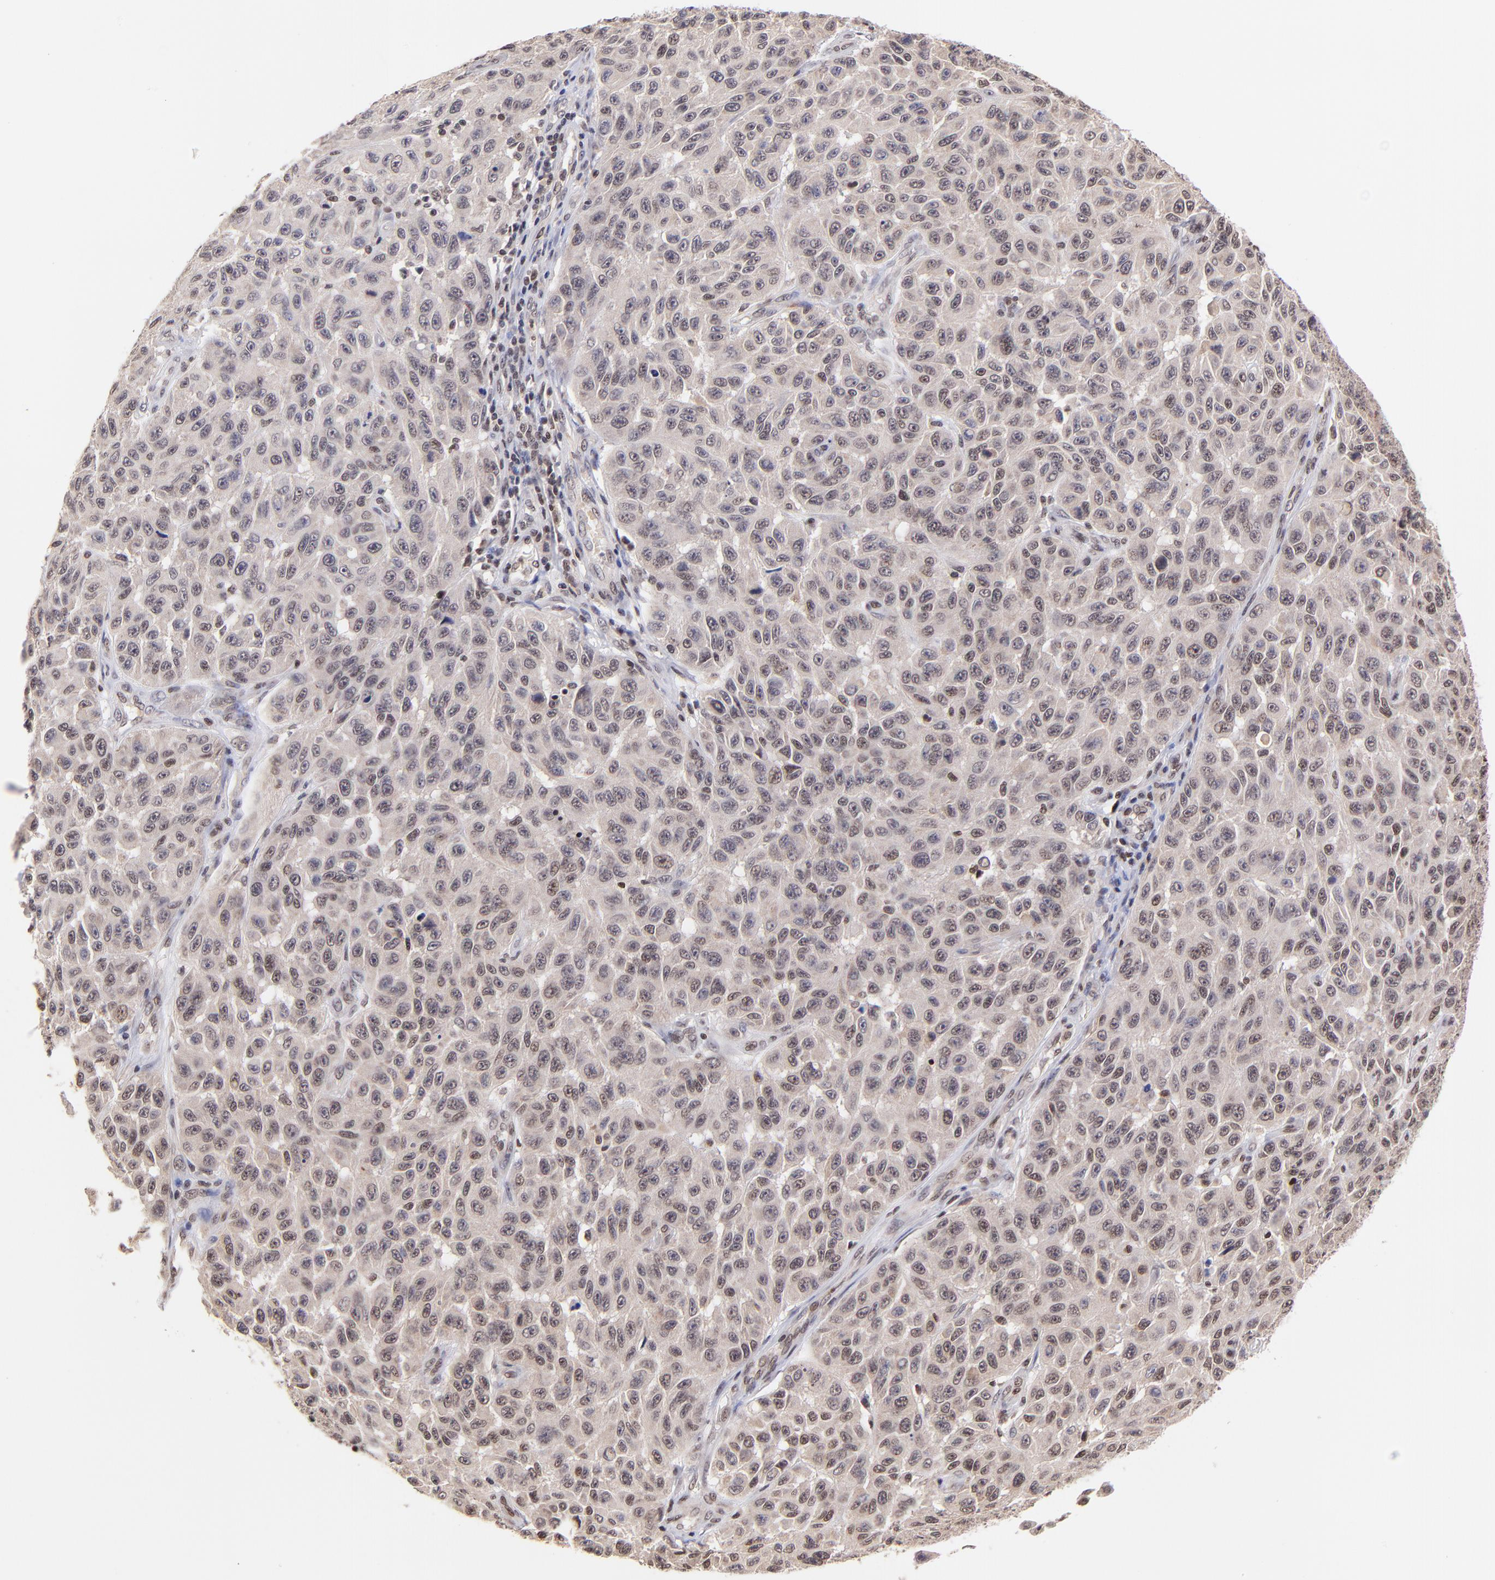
{"staining": {"intensity": "weak", "quantity": ">75%", "location": "cytoplasmic/membranous"}, "tissue": "melanoma", "cell_type": "Tumor cells", "image_type": "cancer", "snomed": [{"axis": "morphology", "description": "Malignant melanoma, NOS"}, {"axis": "topography", "description": "Skin"}], "caption": "The photomicrograph displays staining of malignant melanoma, revealing weak cytoplasmic/membranous protein staining (brown color) within tumor cells.", "gene": "WDR25", "patient": {"sex": "male", "age": 30}}